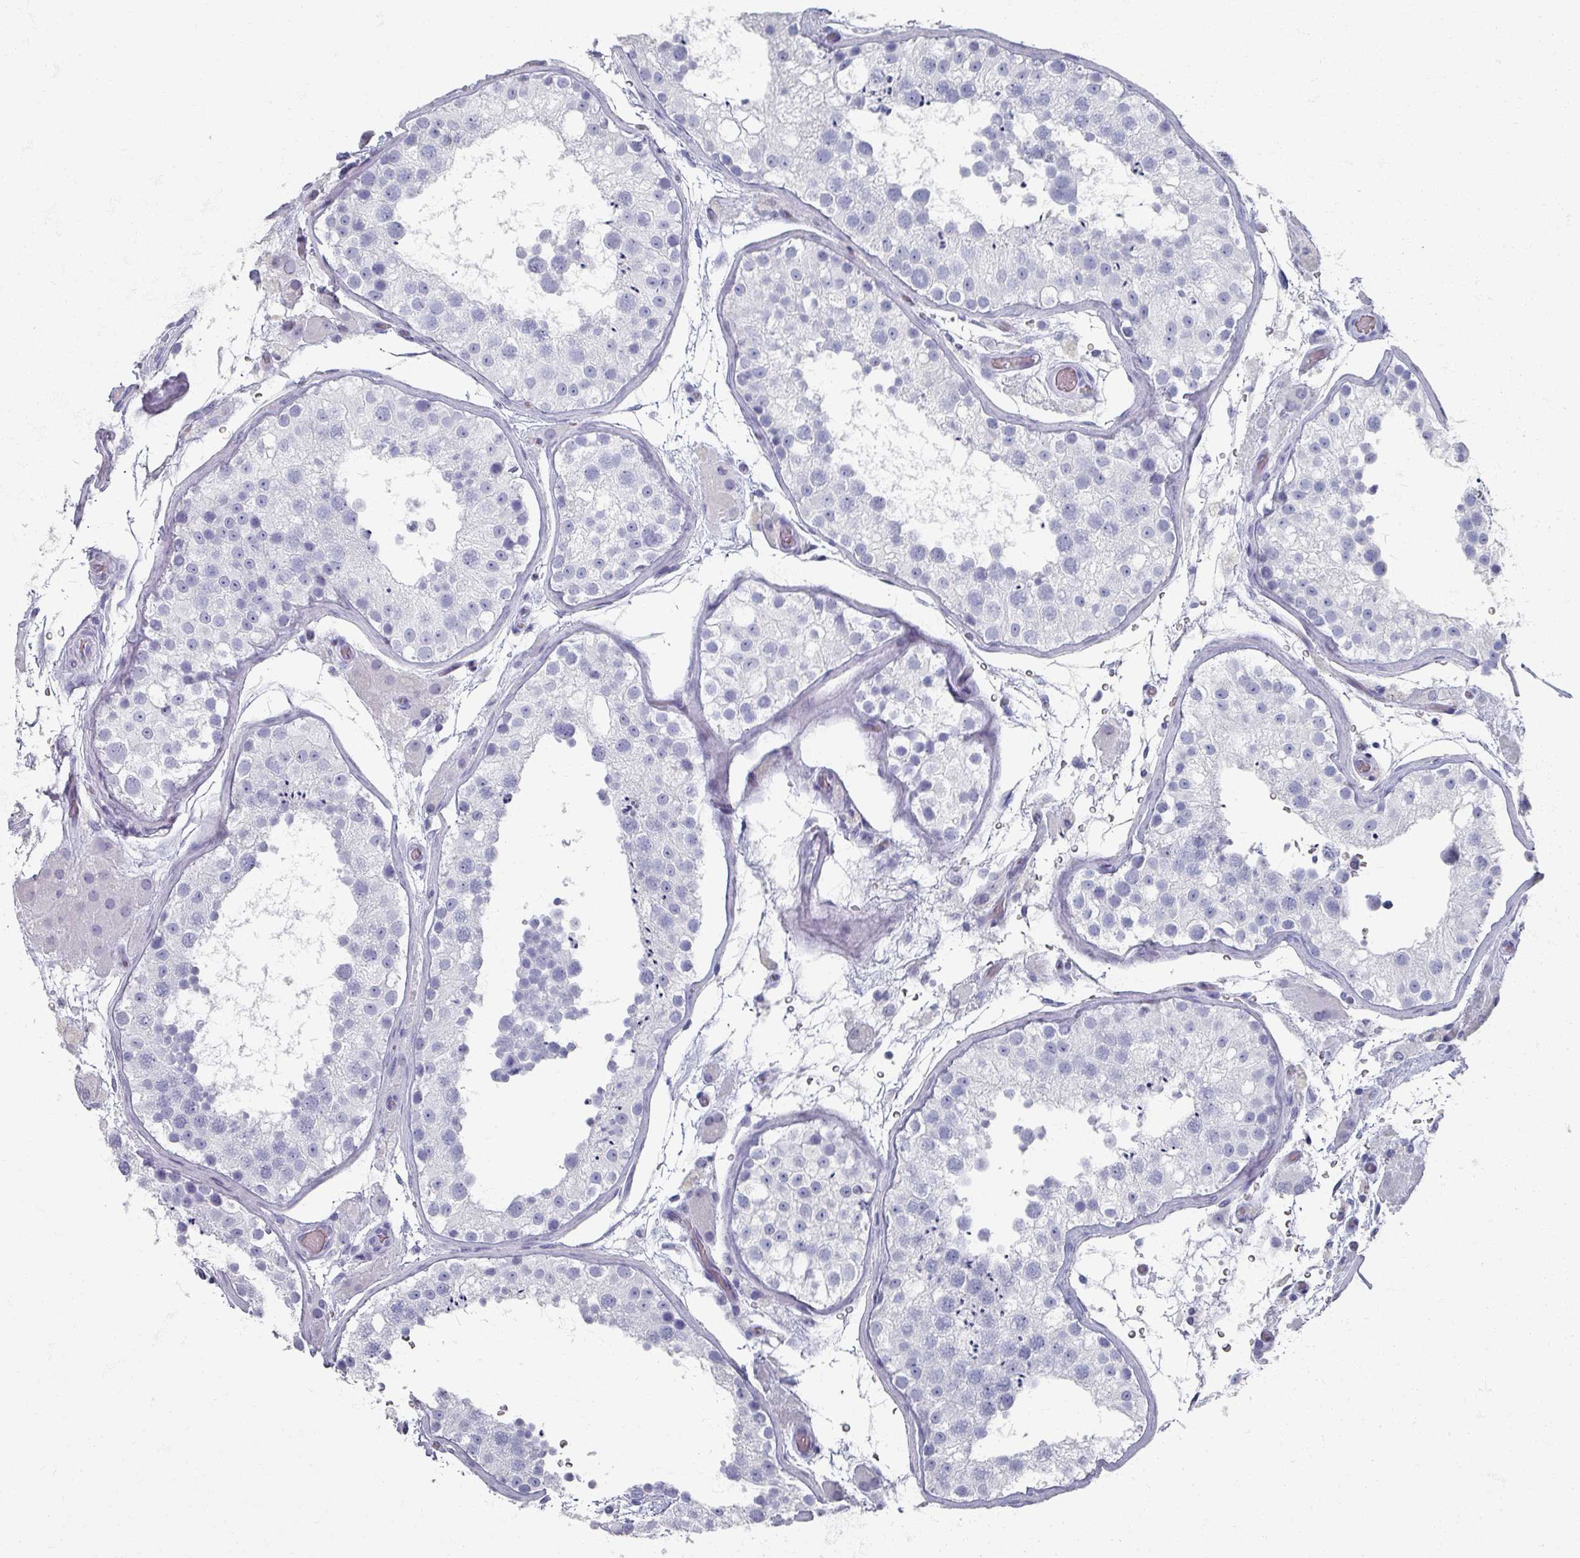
{"staining": {"intensity": "negative", "quantity": "none", "location": "none"}, "tissue": "testis", "cell_type": "Cells in seminiferous ducts", "image_type": "normal", "snomed": [{"axis": "morphology", "description": "Normal tissue, NOS"}, {"axis": "topography", "description": "Testis"}], "caption": "Testis stained for a protein using immunohistochemistry (IHC) displays no expression cells in seminiferous ducts.", "gene": "OMG", "patient": {"sex": "male", "age": 26}}